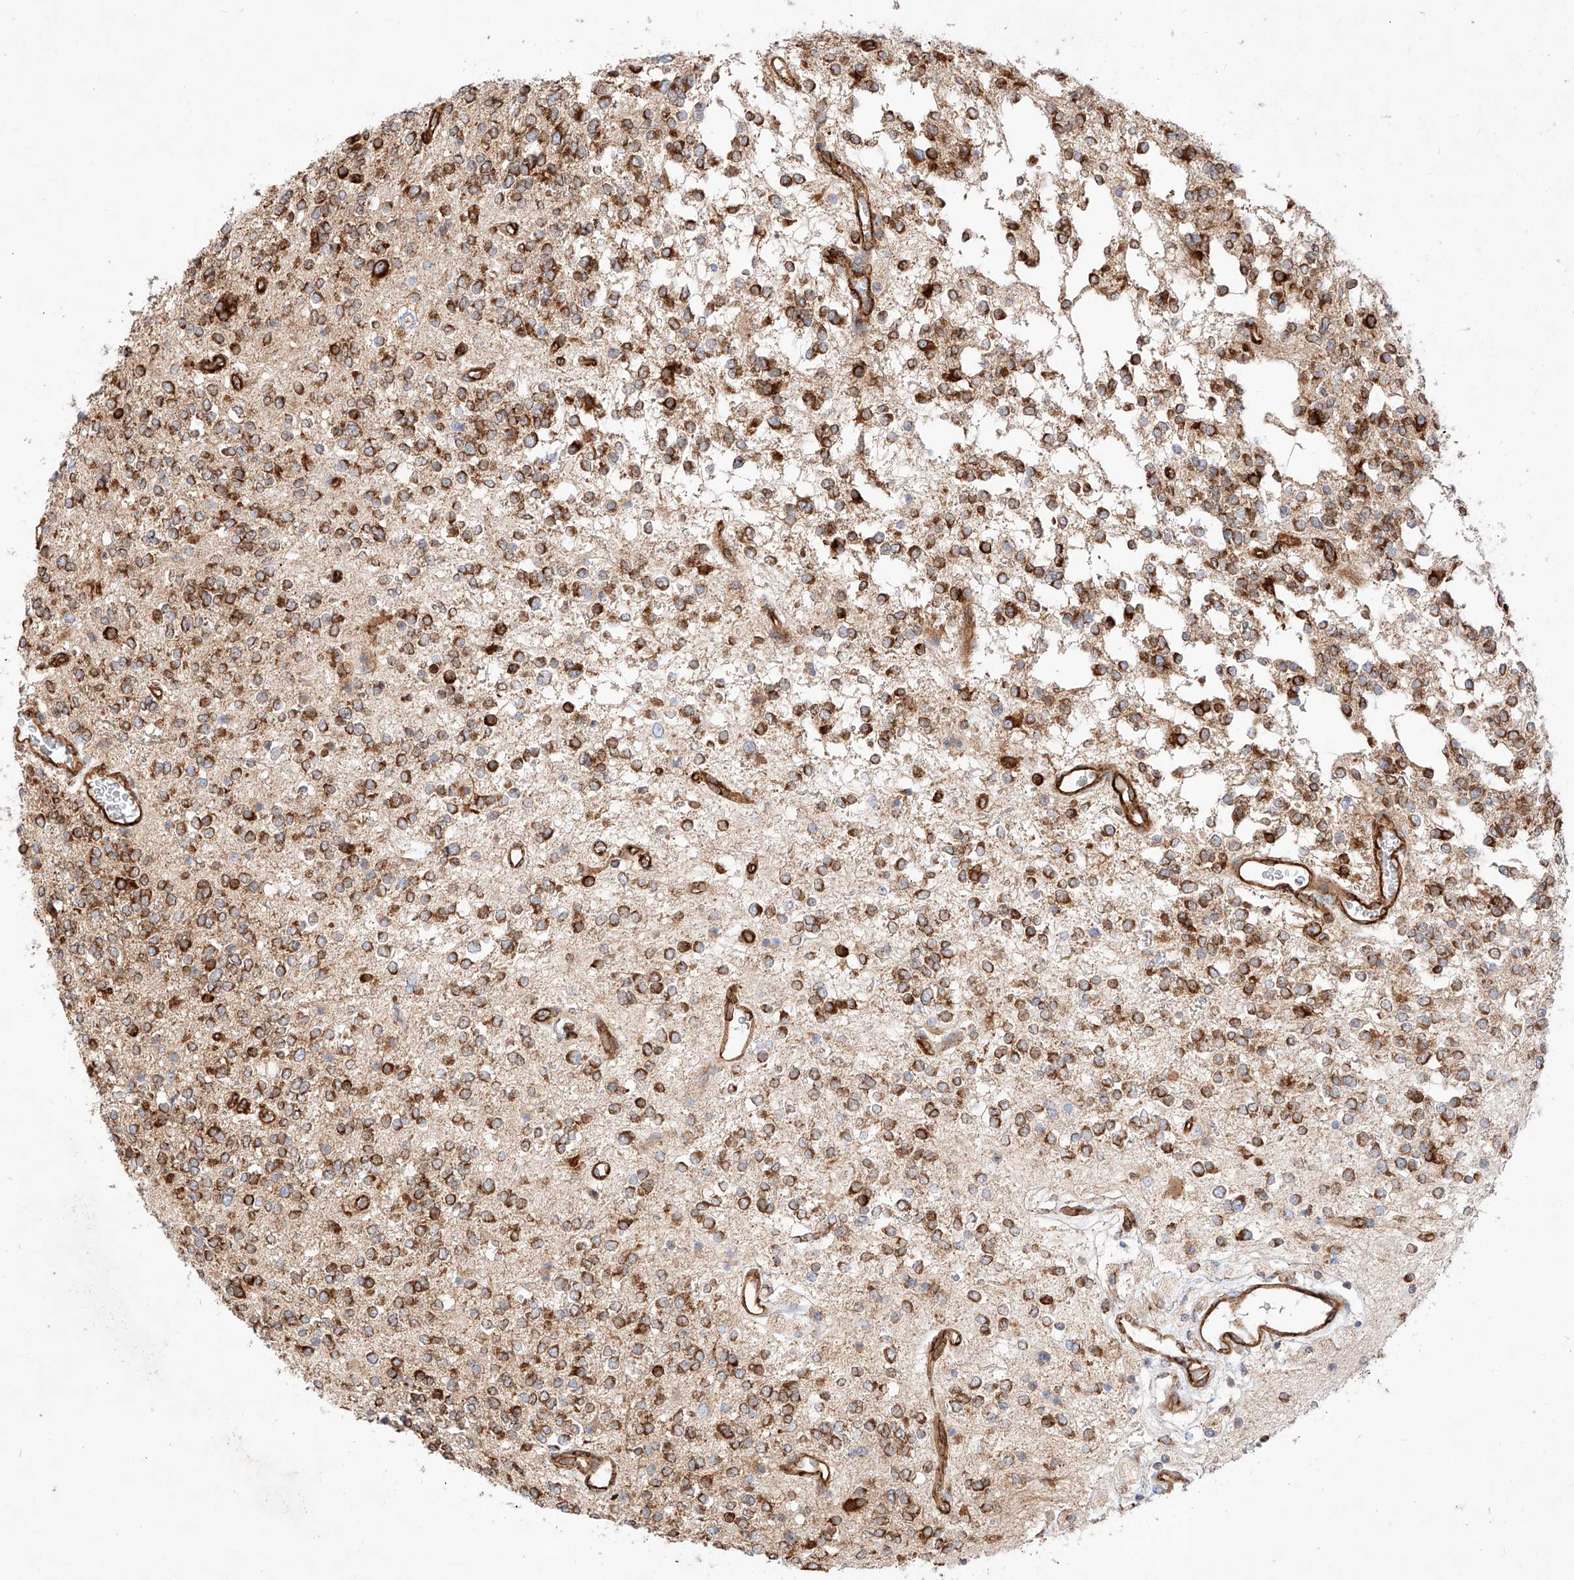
{"staining": {"intensity": "strong", "quantity": ">75%", "location": "cytoplasmic/membranous"}, "tissue": "glioma", "cell_type": "Tumor cells", "image_type": "cancer", "snomed": [{"axis": "morphology", "description": "Glioma, malignant, High grade"}, {"axis": "topography", "description": "Brain"}], "caption": "Human glioma stained with a protein marker exhibits strong staining in tumor cells.", "gene": "CSGALNACT2", "patient": {"sex": "male", "age": 34}}